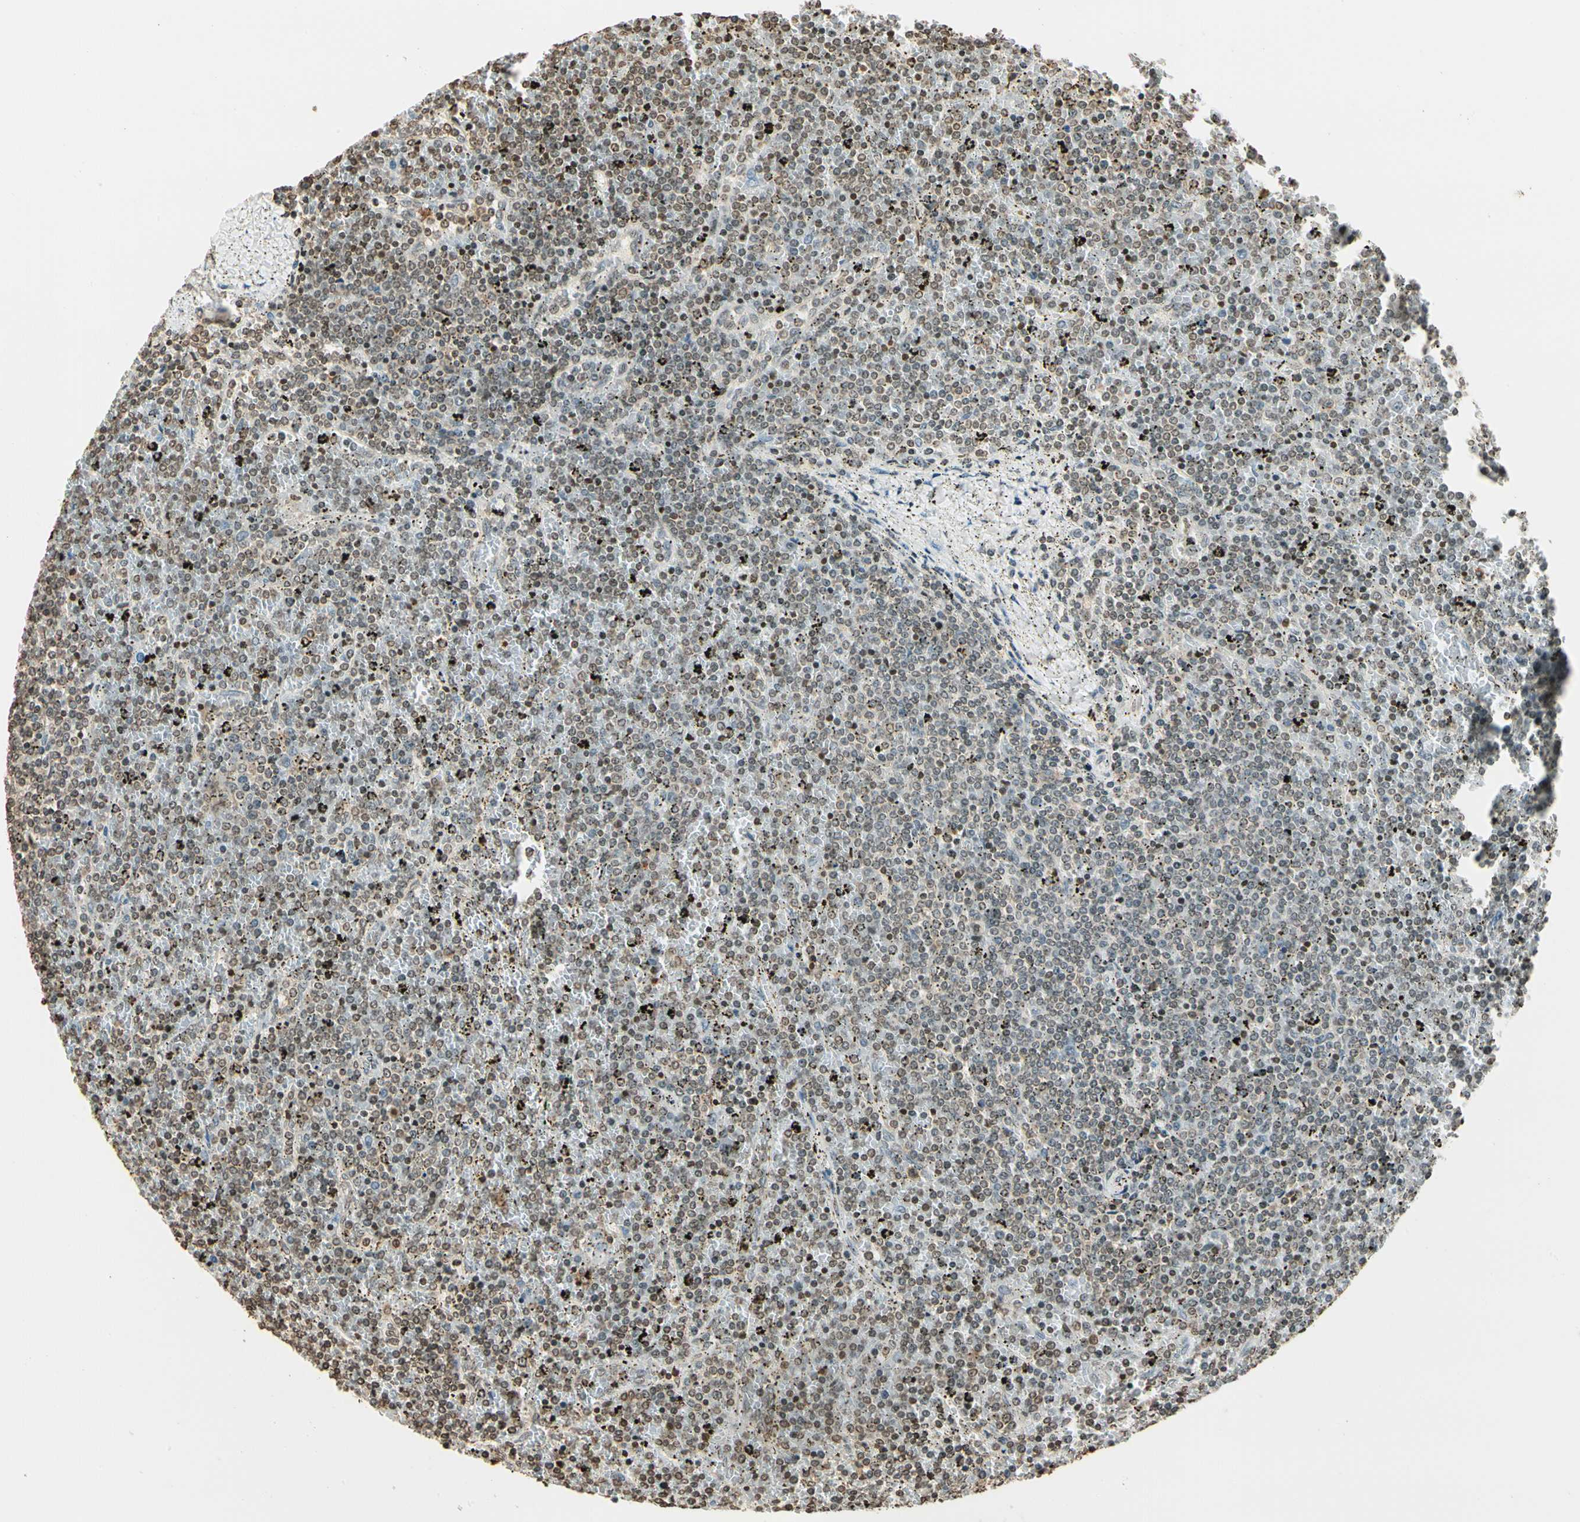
{"staining": {"intensity": "weak", "quantity": ">75%", "location": "nuclear"}, "tissue": "lymphoma", "cell_type": "Tumor cells", "image_type": "cancer", "snomed": [{"axis": "morphology", "description": "Malignant lymphoma, non-Hodgkin's type, Low grade"}, {"axis": "topography", "description": "Spleen"}], "caption": "Low-grade malignant lymphoma, non-Hodgkin's type stained with a brown dye demonstrates weak nuclear positive expression in about >75% of tumor cells.", "gene": "FER", "patient": {"sex": "female", "age": 77}}